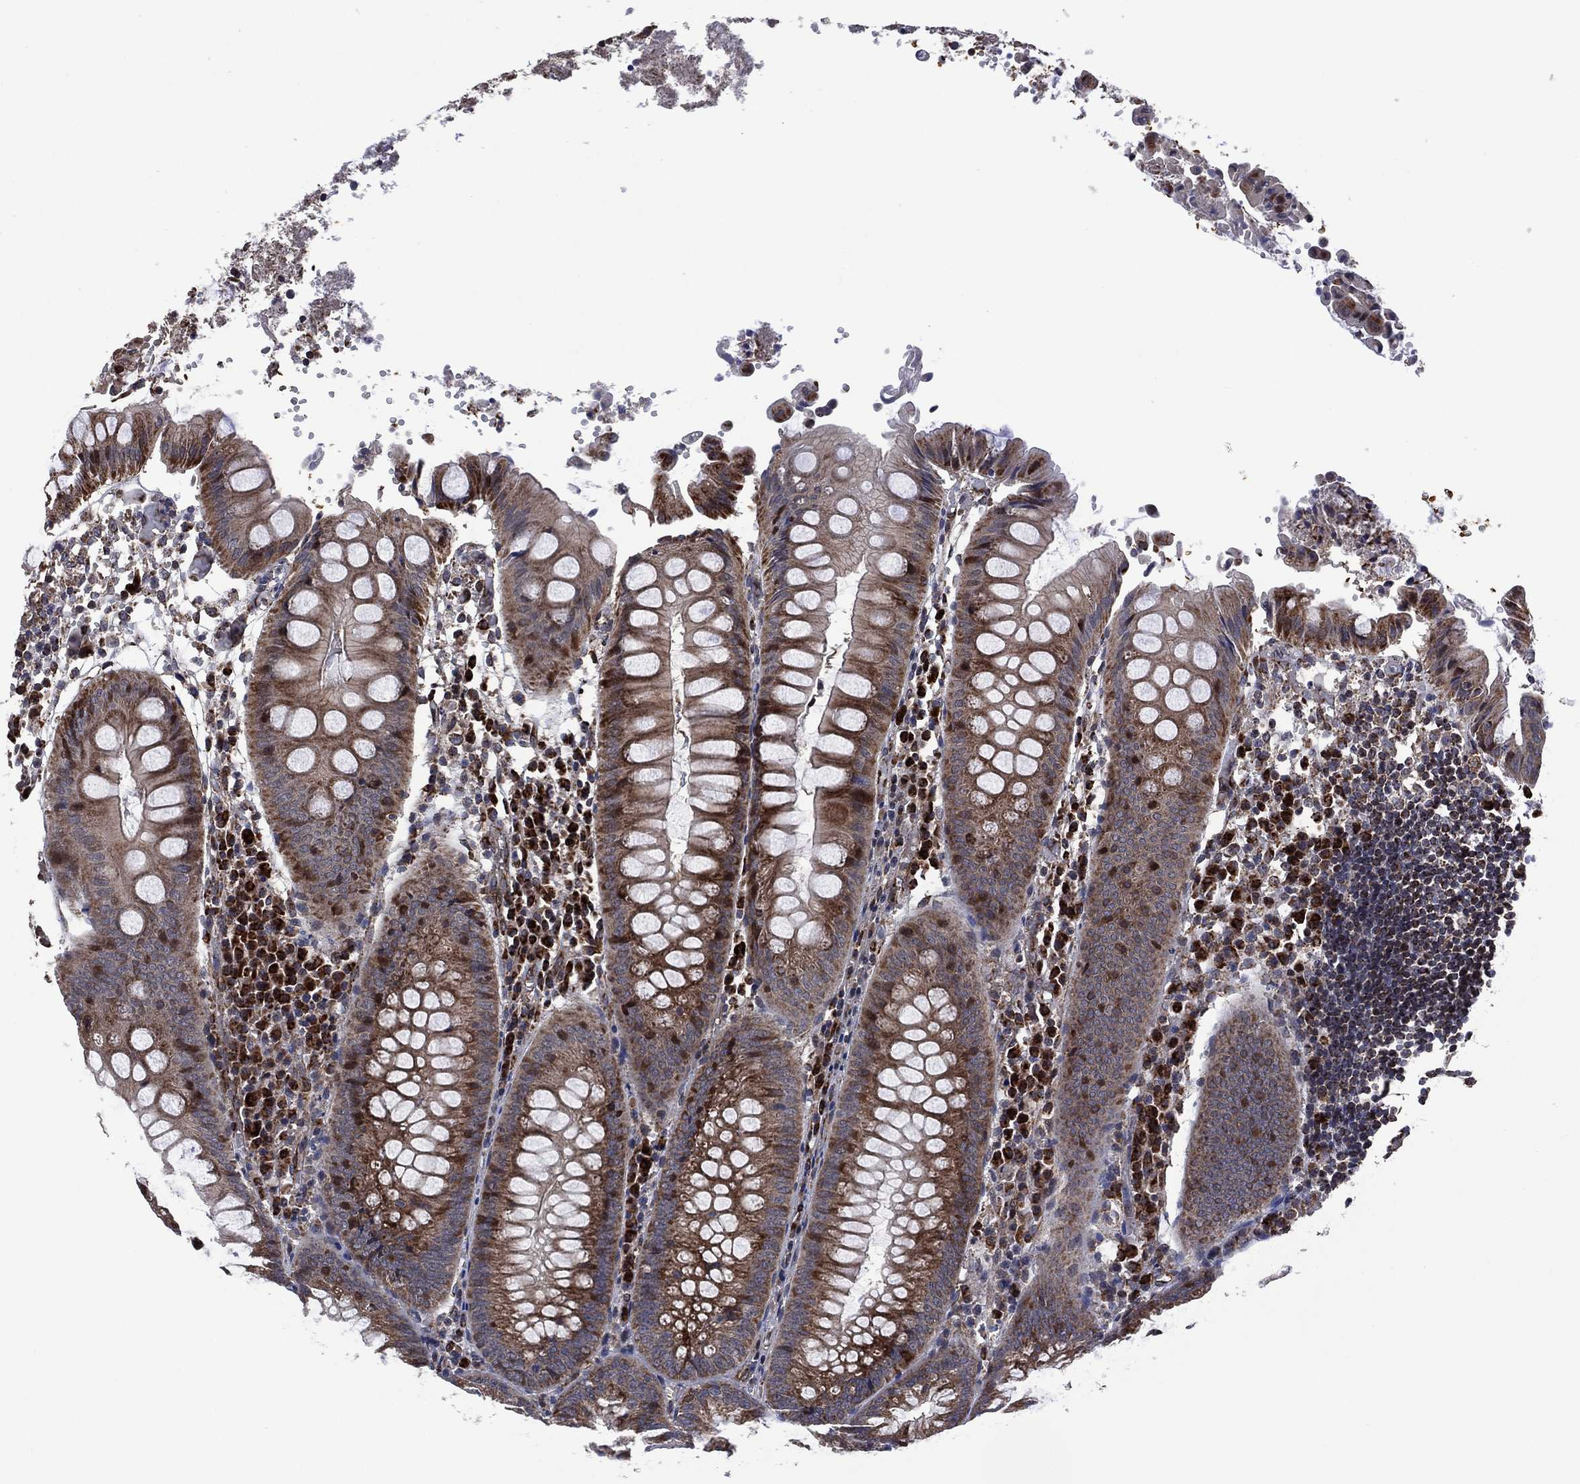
{"staining": {"intensity": "moderate", "quantity": "25%-75%", "location": "cytoplasmic/membranous"}, "tissue": "appendix", "cell_type": "Glandular cells", "image_type": "normal", "snomed": [{"axis": "morphology", "description": "Normal tissue, NOS"}, {"axis": "morphology", "description": "Inflammation, NOS"}, {"axis": "topography", "description": "Appendix"}], "caption": "Moderate cytoplasmic/membranous protein positivity is appreciated in approximately 25%-75% of glandular cells in appendix.", "gene": "HTD2", "patient": {"sex": "male", "age": 16}}